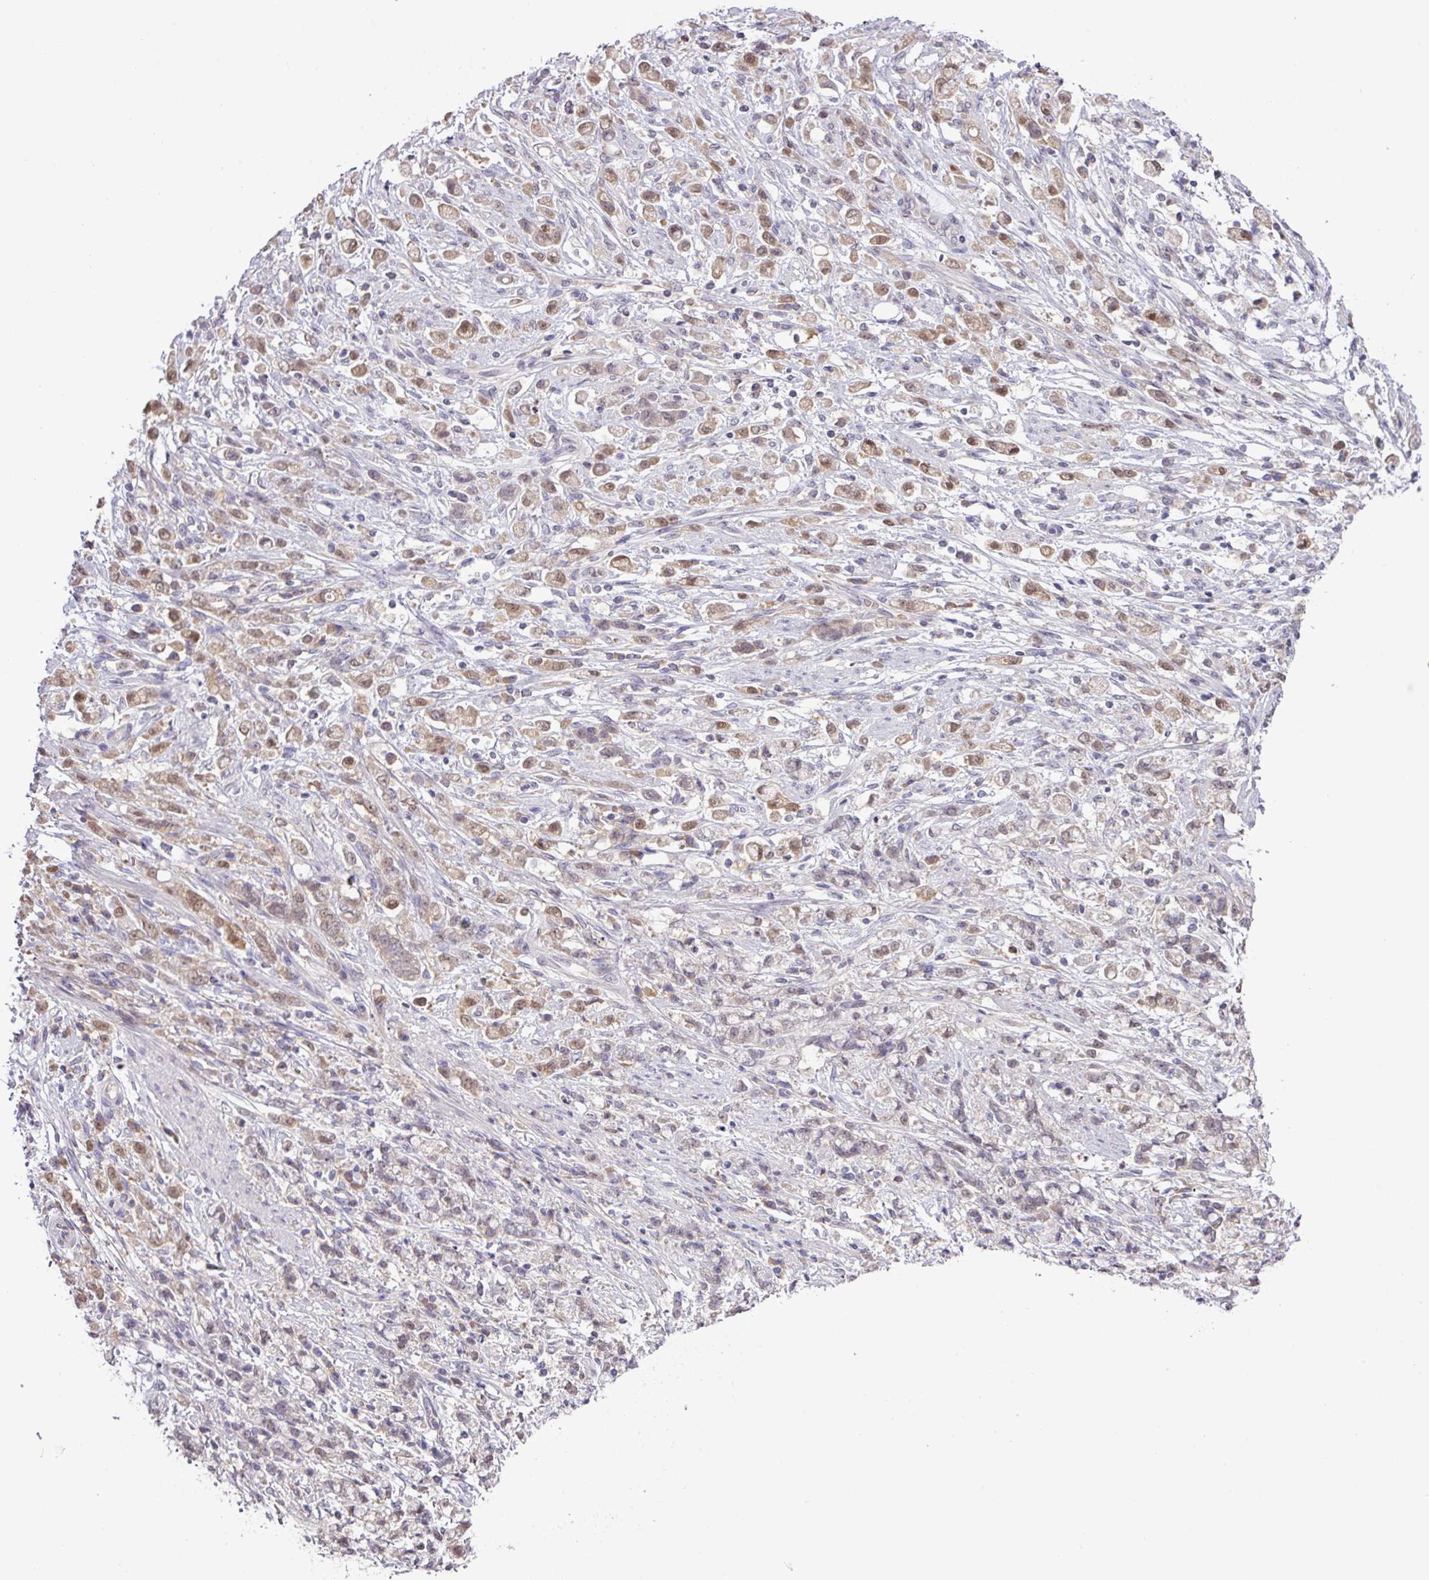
{"staining": {"intensity": "moderate", "quantity": "25%-75%", "location": "cytoplasmic/membranous,nuclear"}, "tissue": "stomach cancer", "cell_type": "Tumor cells", "image_type": "cancer", "snomed": [{"axis": "morphology", "description": "Adenocarcinoma, NOS"}, {"axis": "topography", "description": "Stomach"}], "caption": "Tumor cells show medium levels of moderate cytoplasmic/membranous and nuclear expression in approximately 25%-75% of cells in stomach cancer.", "gene": "SLC5A10", "patient": {"sex": "female", "age": 60}}